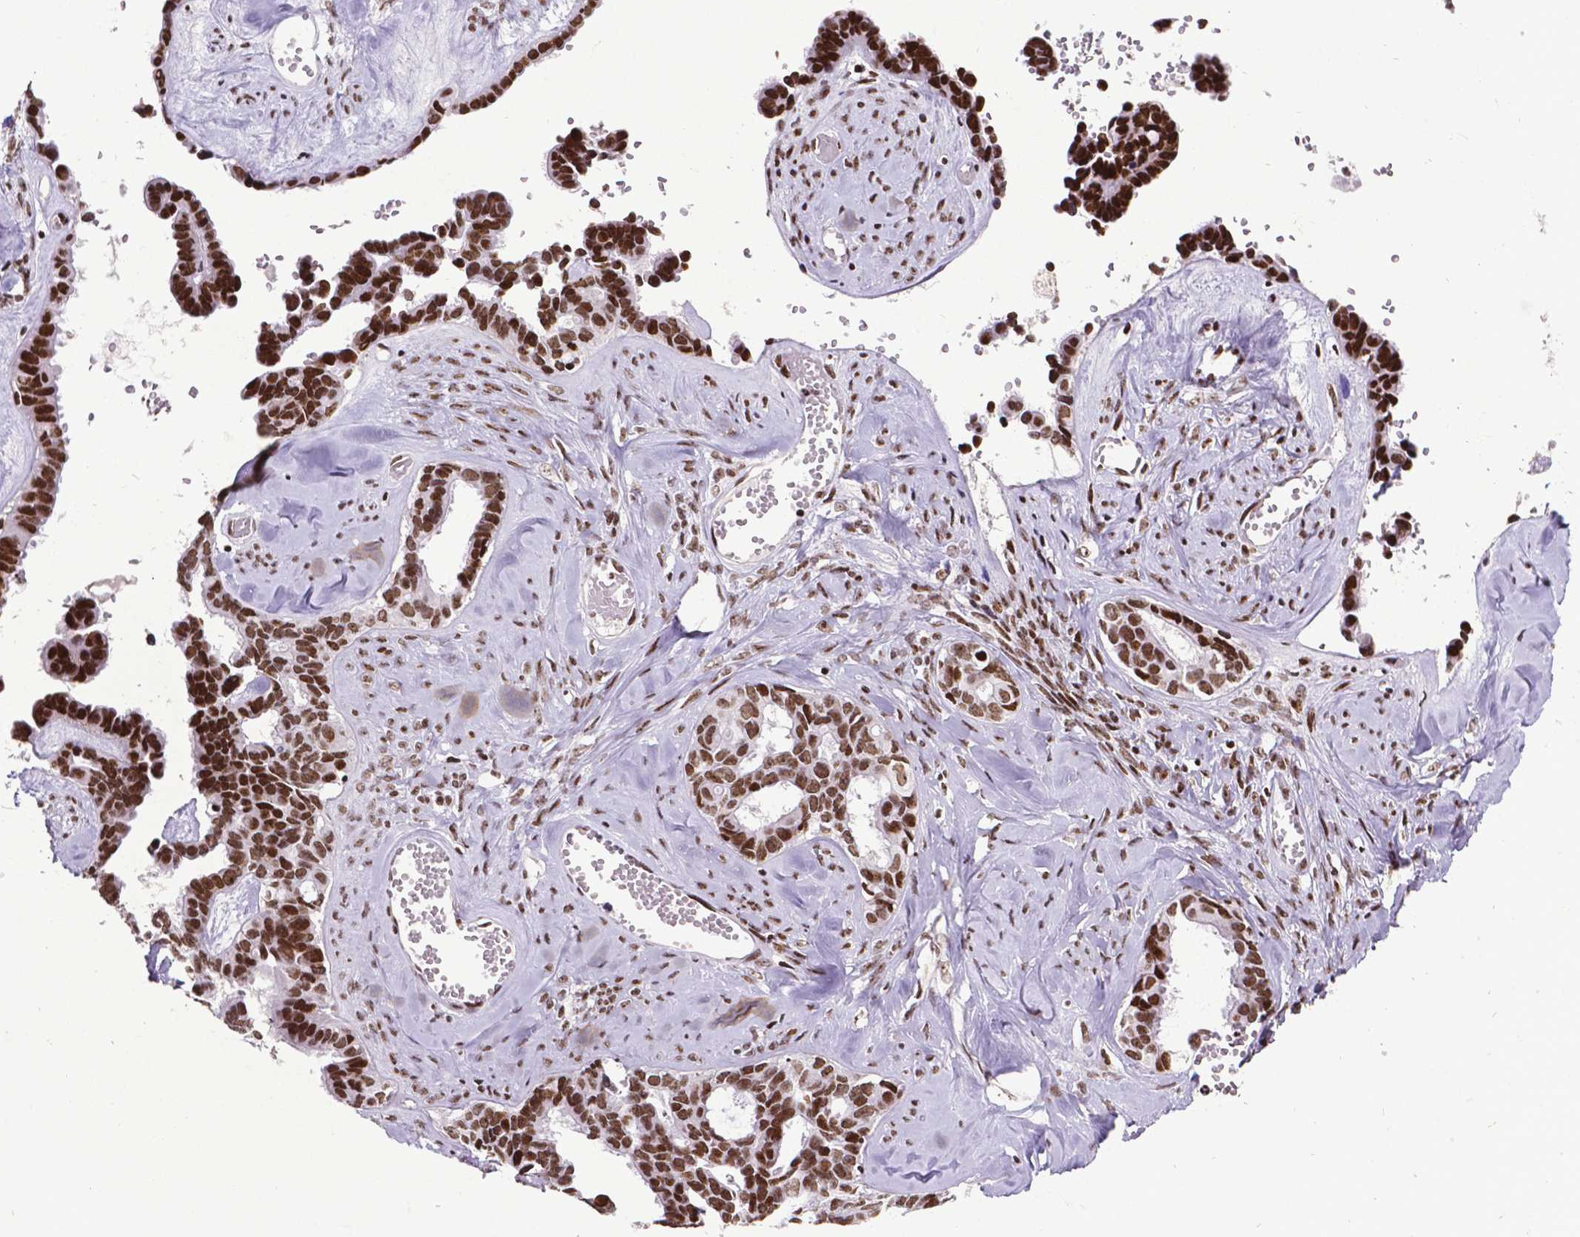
{"staining": {"intensity": "strong", "quantity": ">75%", "location": "nuclear"}, "tissue": "ovarian cancer", "cell_type": "Tumor cells", "image_type": "cancer", "snomed": [{"axis": "morphology", "description": "Cystadenocarcinoma, serous, NOS"}, {"axis": "topography", "description": "Ovary"}], "caption": "The photomicrograph reveals immunohistochemical staining of ovarian cancer (serous cystadenocarcinoma). There is strong nuclear staining is present in approximately >75% of tumor cells.", "gene": "CTCF", "patient": {"sex": "female", "age": 69}}